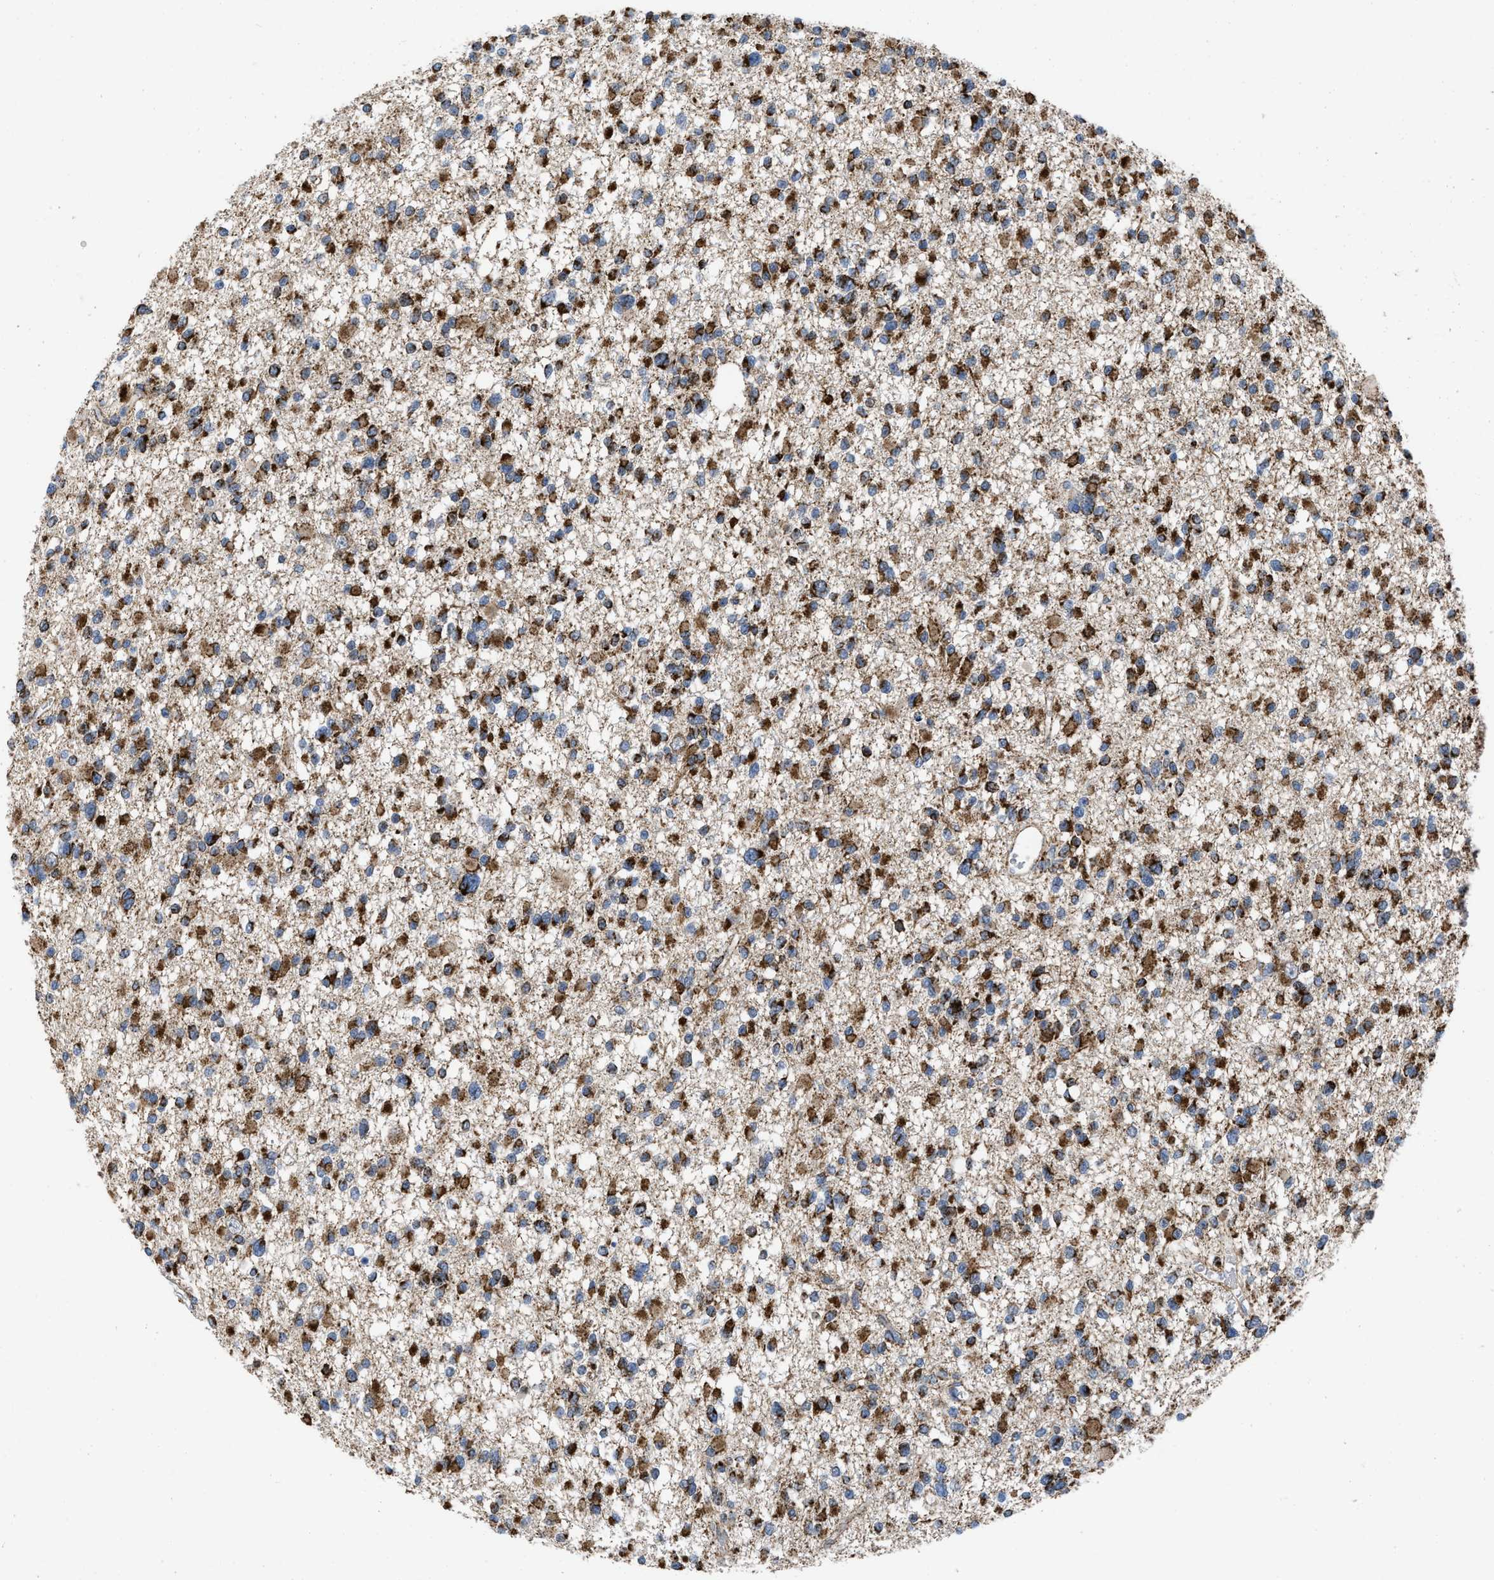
{"staining": {"intensity": "strong", "quantity": ">75%", "location": "cytoplasmic/membranous"}, "tissue": "glioma", "cell_type": "Tumor cells", "image_type": "cancer", "snomed": [{"axis": "morphology", "description": "Glioma, malignant, Low grade"}, {"axis": "topography", "description": "Brain"}], "caption": "Malignant low-grade glioma was stained to show a protein in brown. There is high levels of strong cytoplasmic/membranous positivity in approximately >75% of tumor cells.", "gene": "AKAP1", "patient": {"sex": "female", "age": 22}}